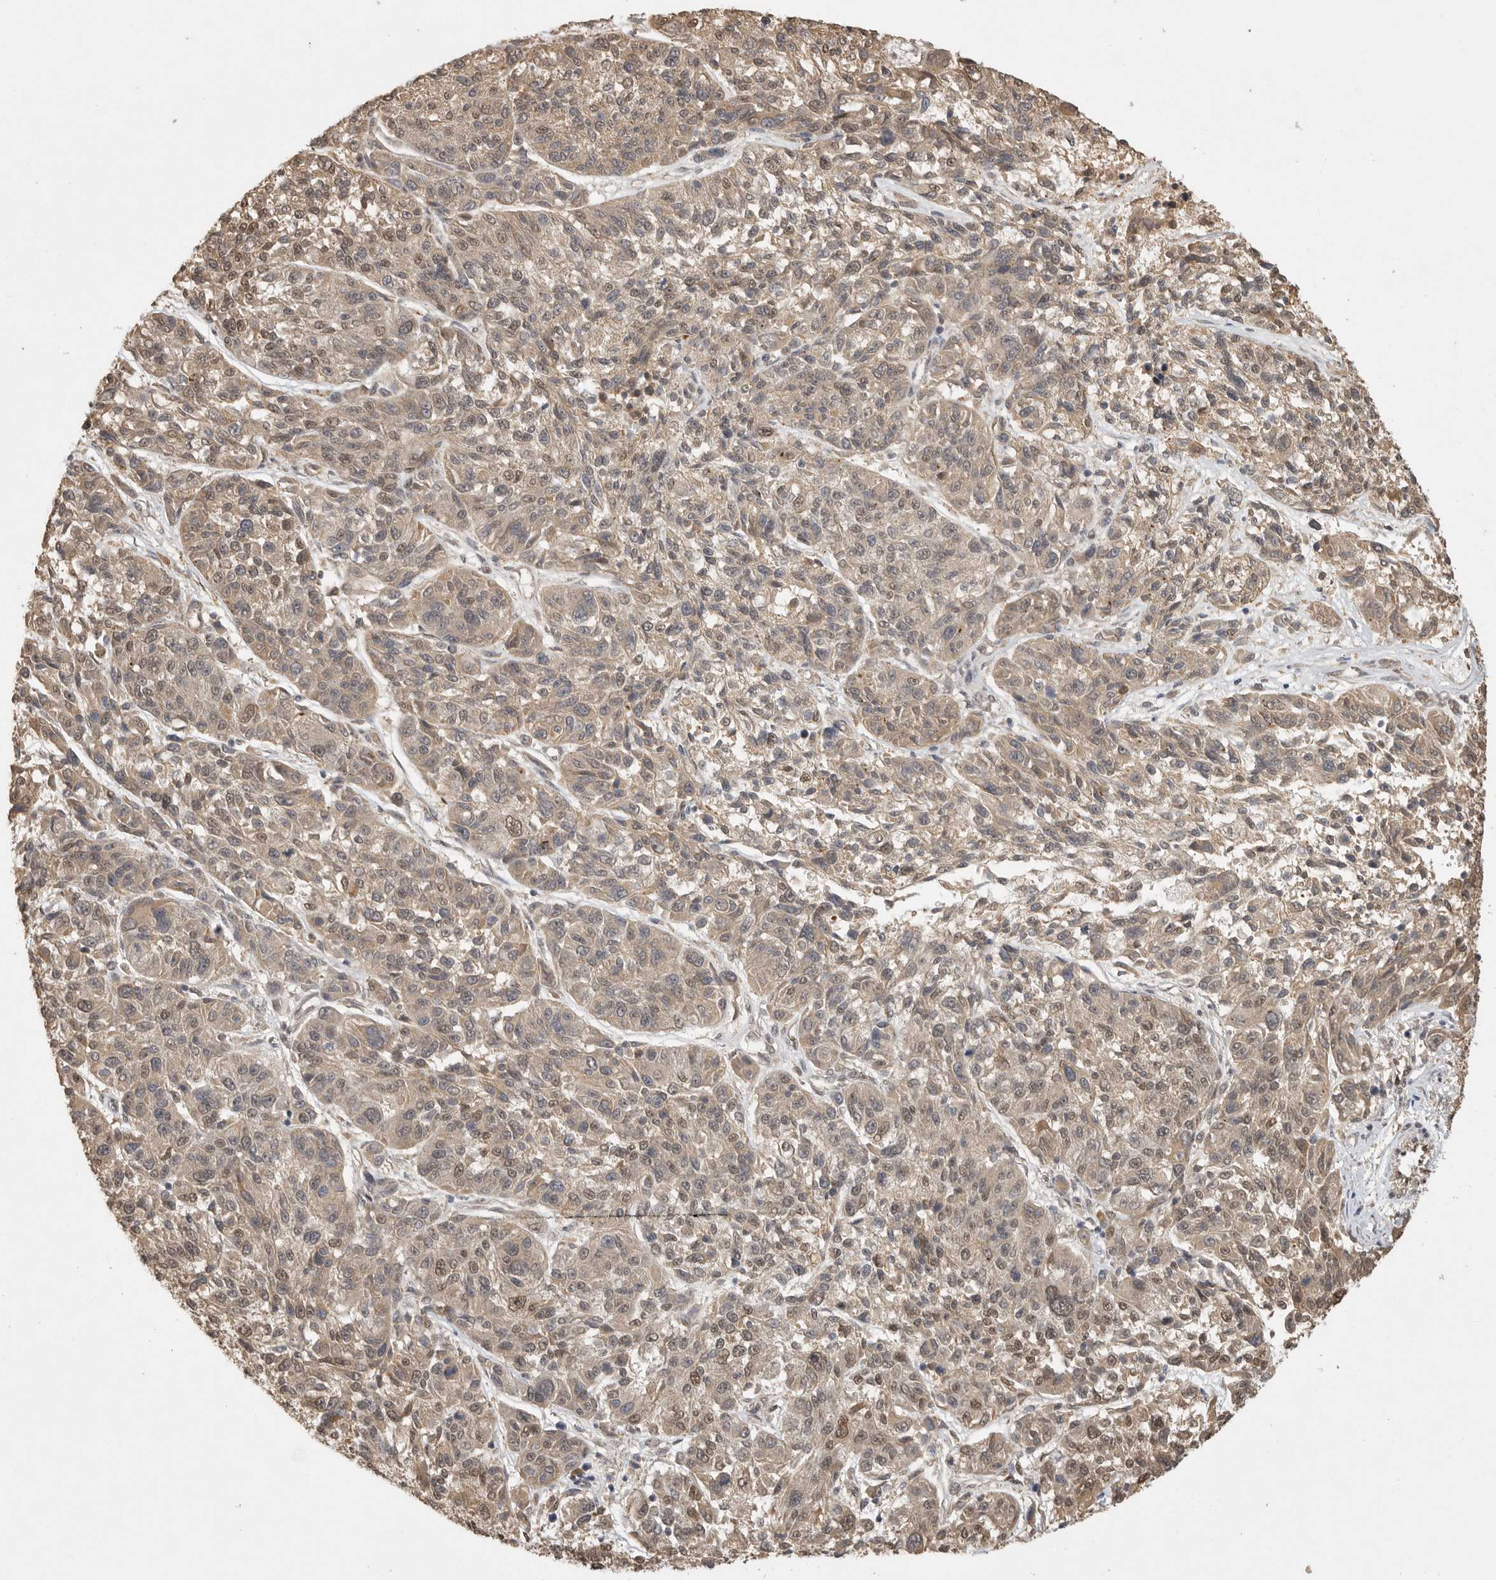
{"staining": {"intensity": "weak", "quantity": ">75%", "location": "cytoplasmic/membranous,nuclear"}, "tissue": "melanoma", "cell_type": "Tumor cells", "image_type": "cancer", "snomed": [{"axis": "morphology", "description": "Malignant melanoma, NOS"}, {"axis": "topography", "description": "Skin"}], "caption": "IHC (DAB (3,3'-diaminobenzidine)) staining of human malignant melanoma demonstrates weak cytoplasmic/membranous and nuclear protein staining in about >75% of tumor cells.", "gene": "DFFA", "patient": {"sex": "male", "age": 53}}